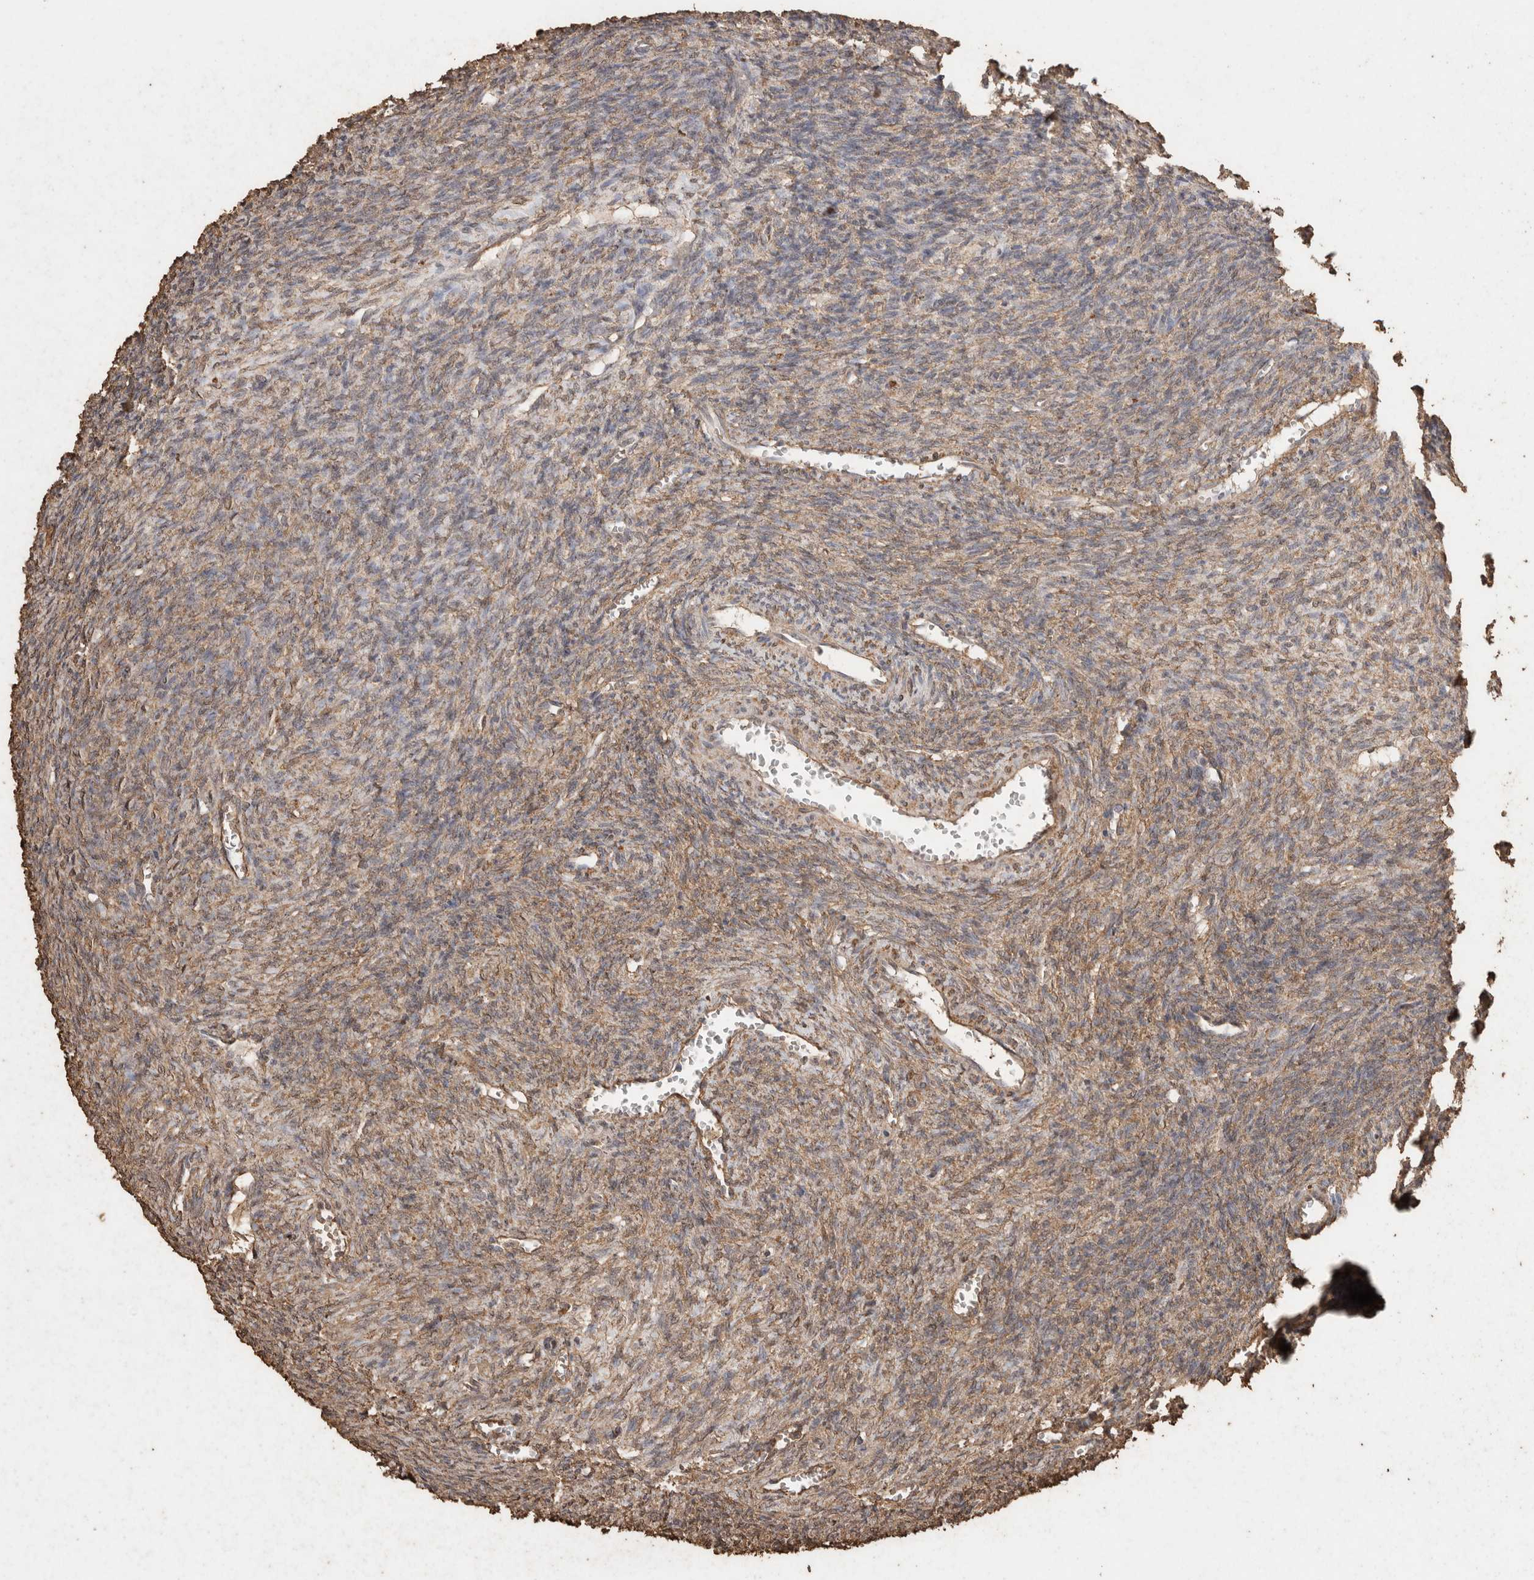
{"staining": {"intensity": "moderate", "quantity": ">75%", "location": "cytoplasmic/membranous"}, "tissue": "ovary", "cell_type": "Follicle cells", "image_type": "normal", "snomed": [{"axis": "morphology", "description": "Normal tissue, NOS"}, {"axis": "topography", "description": "Ovary"}], "caption": "IHC (DAB) staining of benign ovary displays moderate cytoplasmic/membranous protein expression in approximately >75% of follicle cells.", "gene": "CX3CL1", "patient": {"sex": "female", "age": 27}}